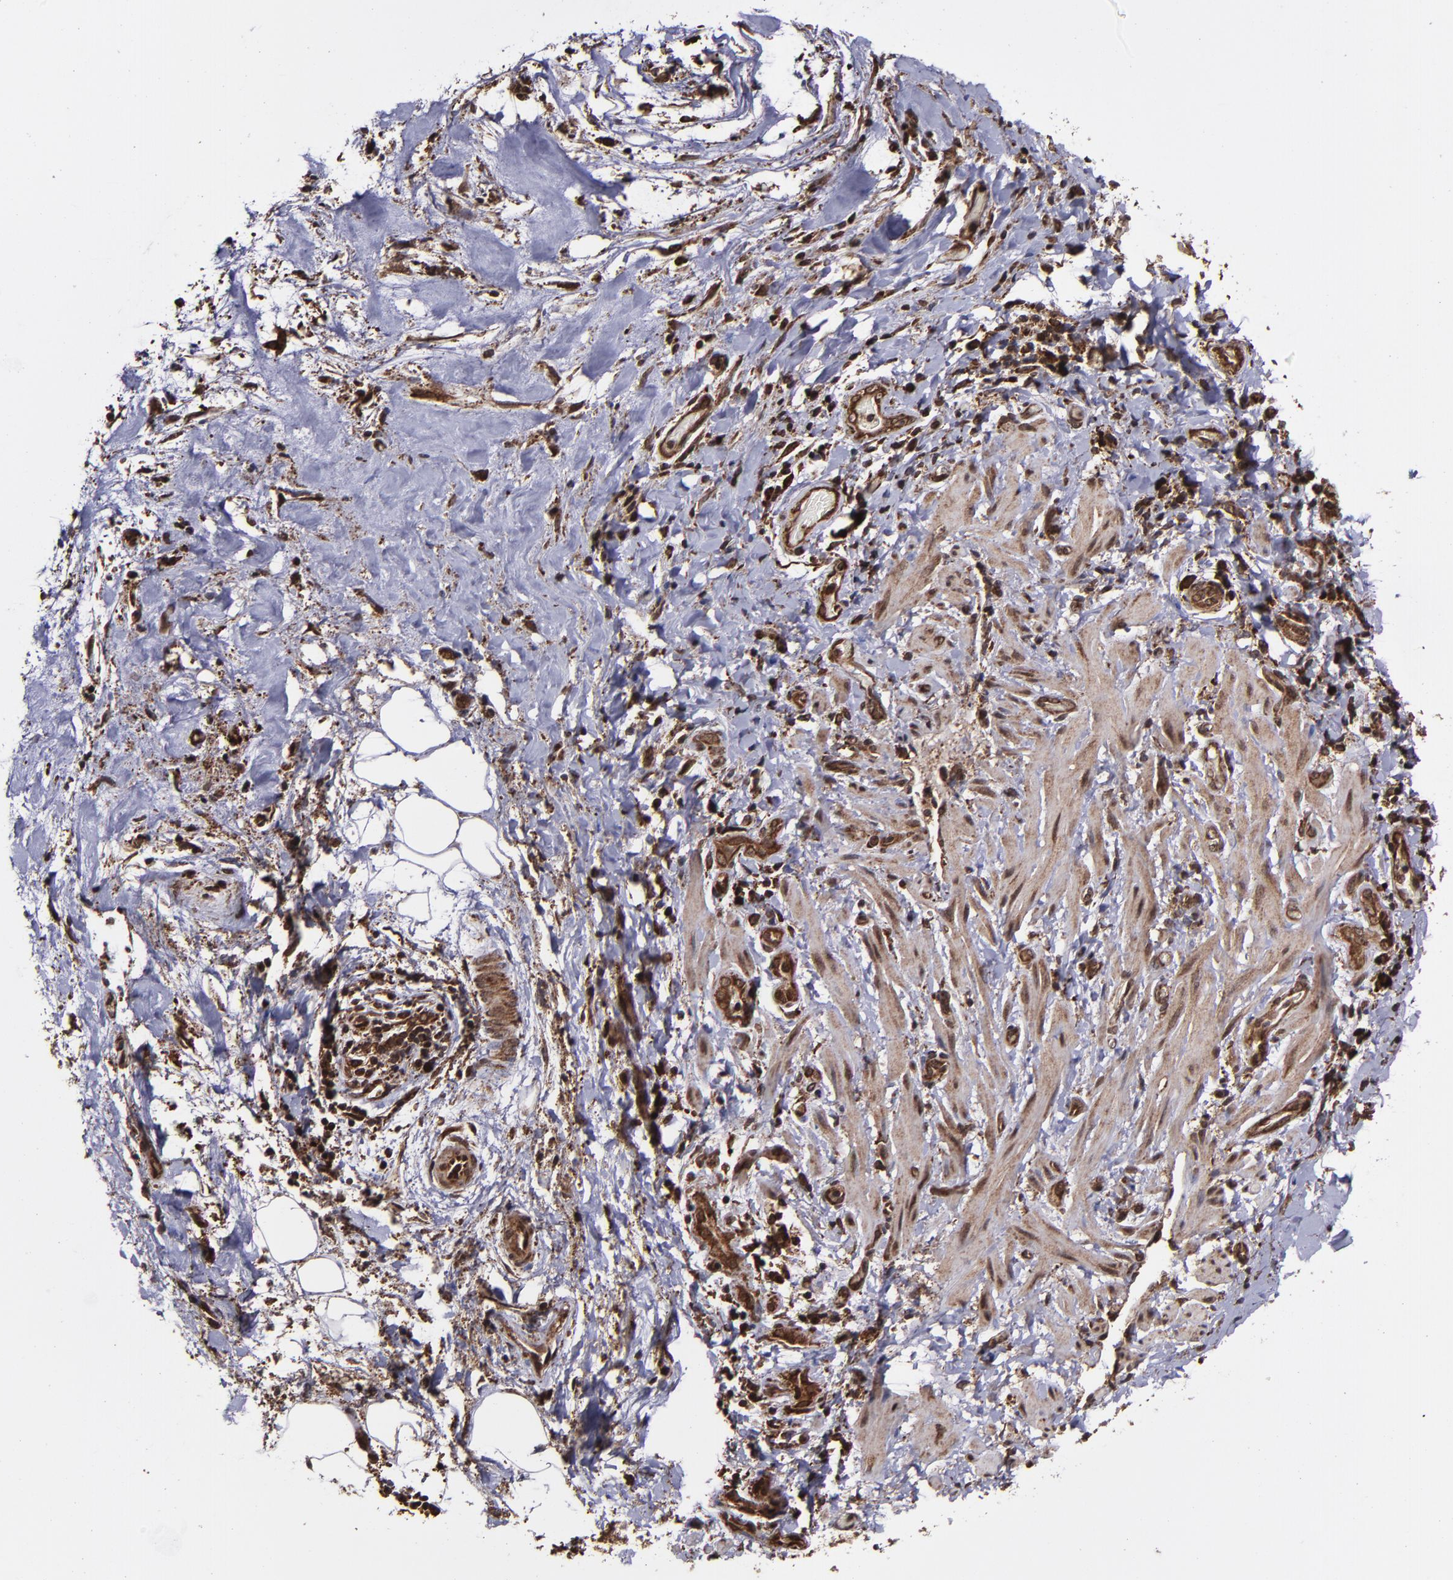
{"staining": {"intensity": "strong", "quantity": ">75%", "location": "cytoplasmic/membranous,nuclear"}, "tissue": "liver cancer", "cell_type": "Tumor cells", "image_type": "cancer", "snomed": [{"axis": "morphology", "description": "Cholangiocarcinoma"}, {"axis": "topography", "description": "Liver"}], "caption": "A micrograph of liver cholangiocarcinoma stained for a protein displays strong cytoplasmic/membranous and nuclear brown staining in tumor cells.", "gene": "EIF4ENIF1", "patient": {"sex": "male", "age": 58}}